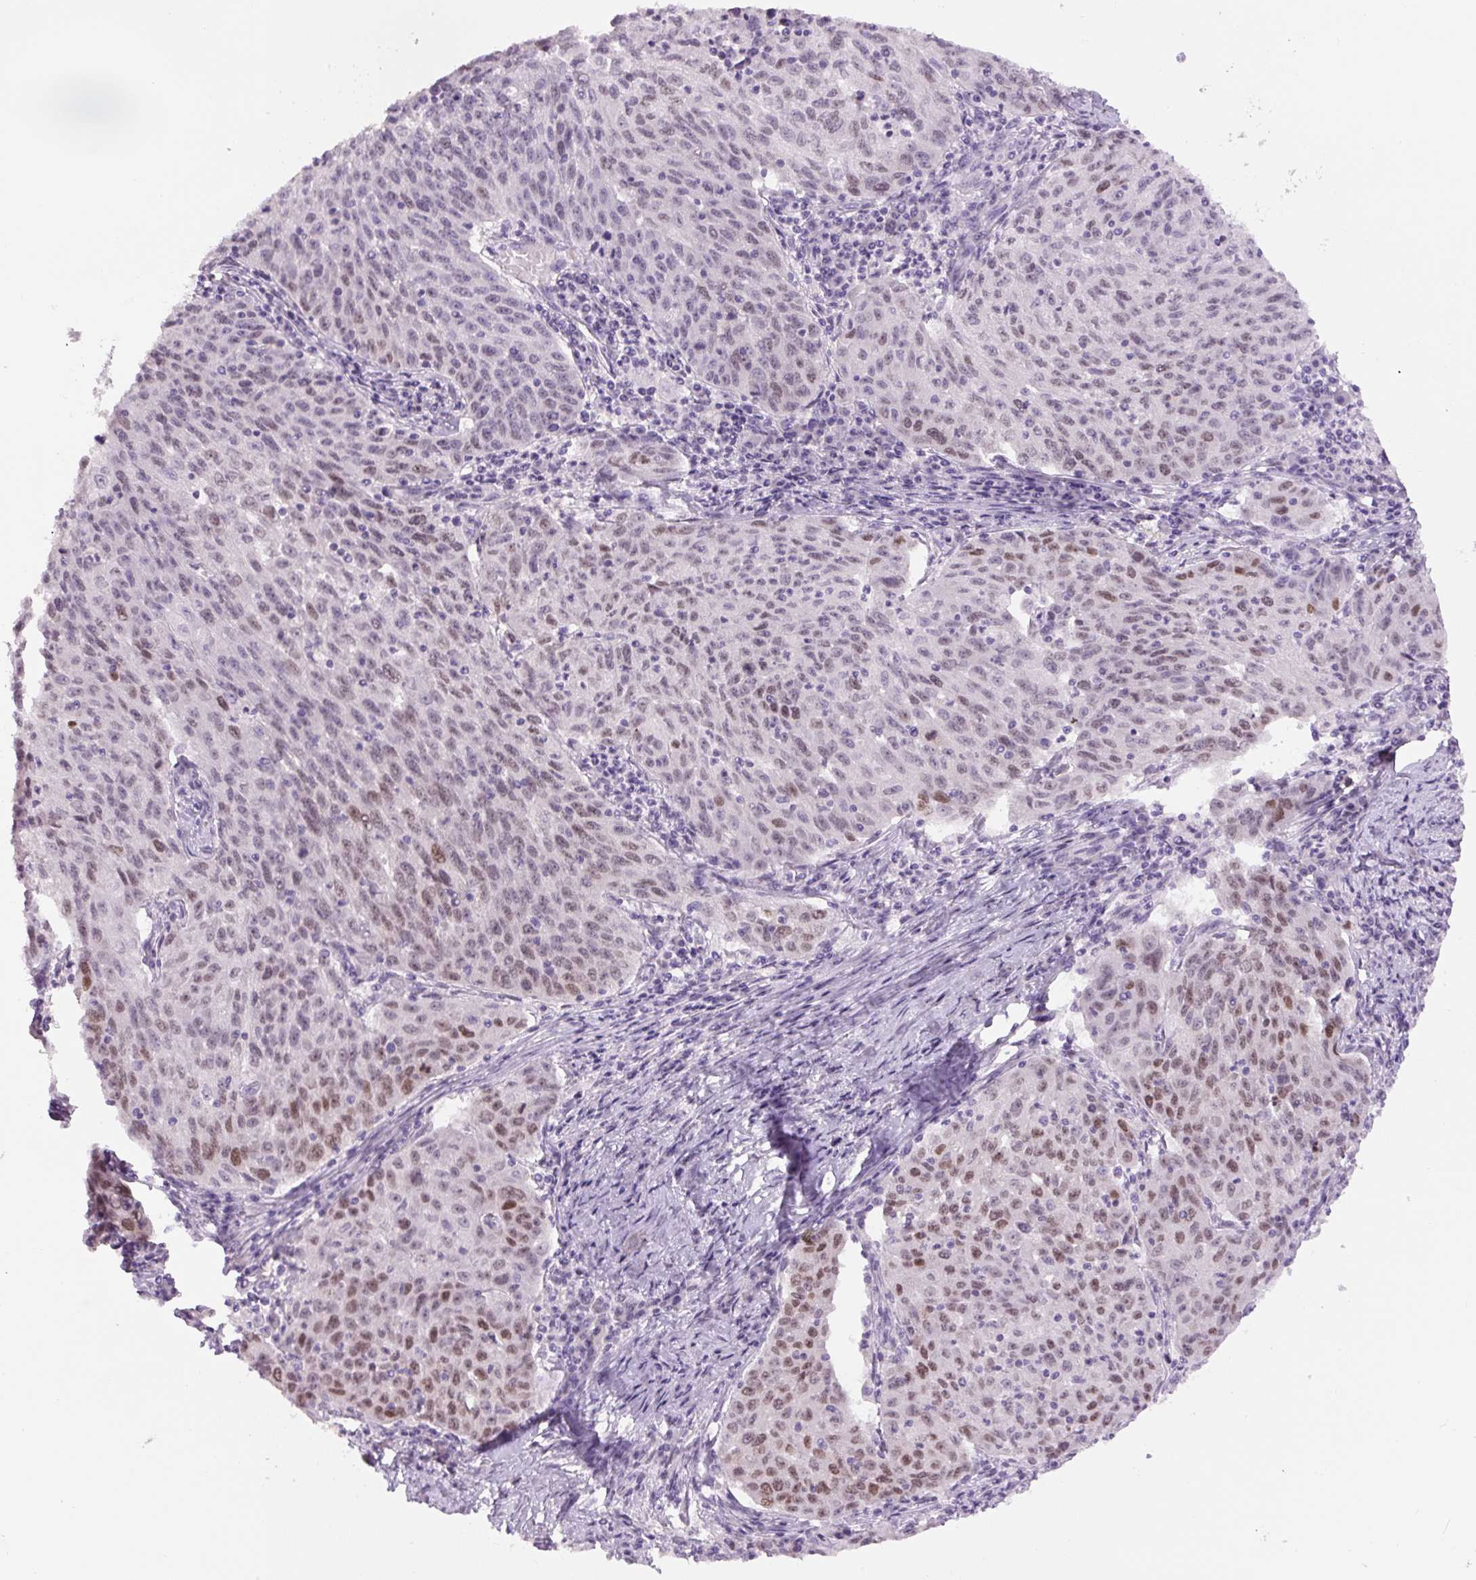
{"staining": {"intensity": "moderate", "quantity": "25%-75%", "location": "nuclear"}, "tissue": "lung cancer", "cell_type": "Tumor cells", "image_type": "cancer", "snomed": [{"axis": "morphology", "description": "Squamous cell carcinoma, NOS"}, {"axis": "morphology", "description": "Squamous cell carcinoma, metastatic, NOS"}, {"axis": "topography", "description": "Bronchus"}, {"axis": "topography", "description": "Lung"}], "caption": "DAB (3,3'-diaminobenzidine) immunohistochemical staining of human lung cancer reveals moderate nuclear protein staining in approximately 25%-75% of tumor cells.", "gene": "SIX1", "patient": {"sex": "male", "age": 62}}